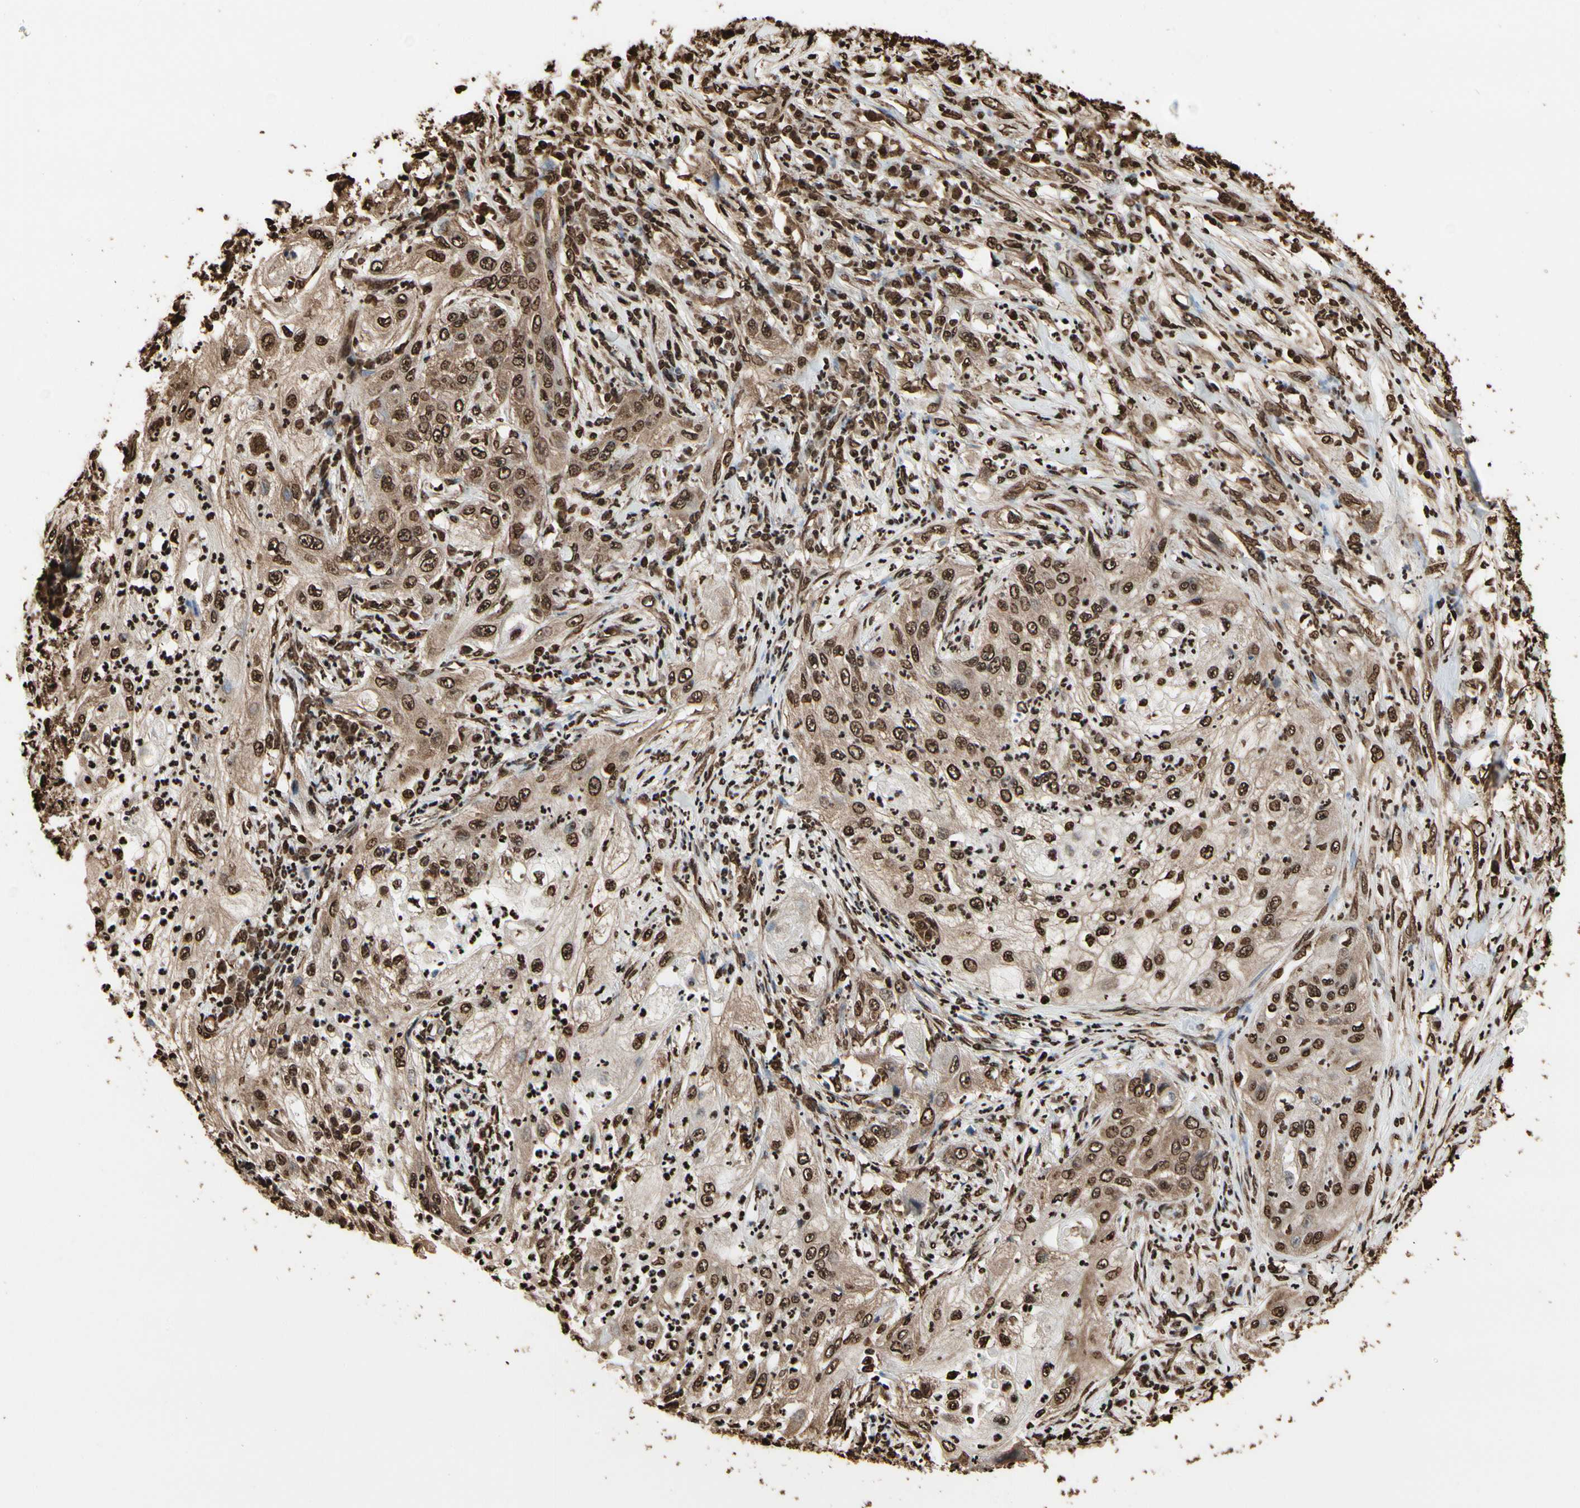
{"staining": {"intensity": "strong", "quantity": ">75%", "location": "cytoplasmic/membranous,nuclear"}, "tissue": "lung cancer", "cell_type": "Tumor cells", "image_type": "cancer", "snomed": [{"axis": "morphology", "description": "Inflammation, NOS"}, {"axis": "morphology", "description": "Squamous cell carcinoma, NOS"}, {"axis": "topography", "description": "Lymph node"}, {"axis": "topography", "description": "Soft tissue"}, {"axis": "topography", "description": "Lung"}], "caption": "Tumor cells show high levels of strong cytoplasmic/membranous and nuclear staining in approximately >75% of cells in lung cancer. (DAB (3,3'-diaminobenzidine) = brown stain, brightfield microscopy at high magnification).", "gene": "HNRNPK", "patient": {"sex": "male", "age": 66}}